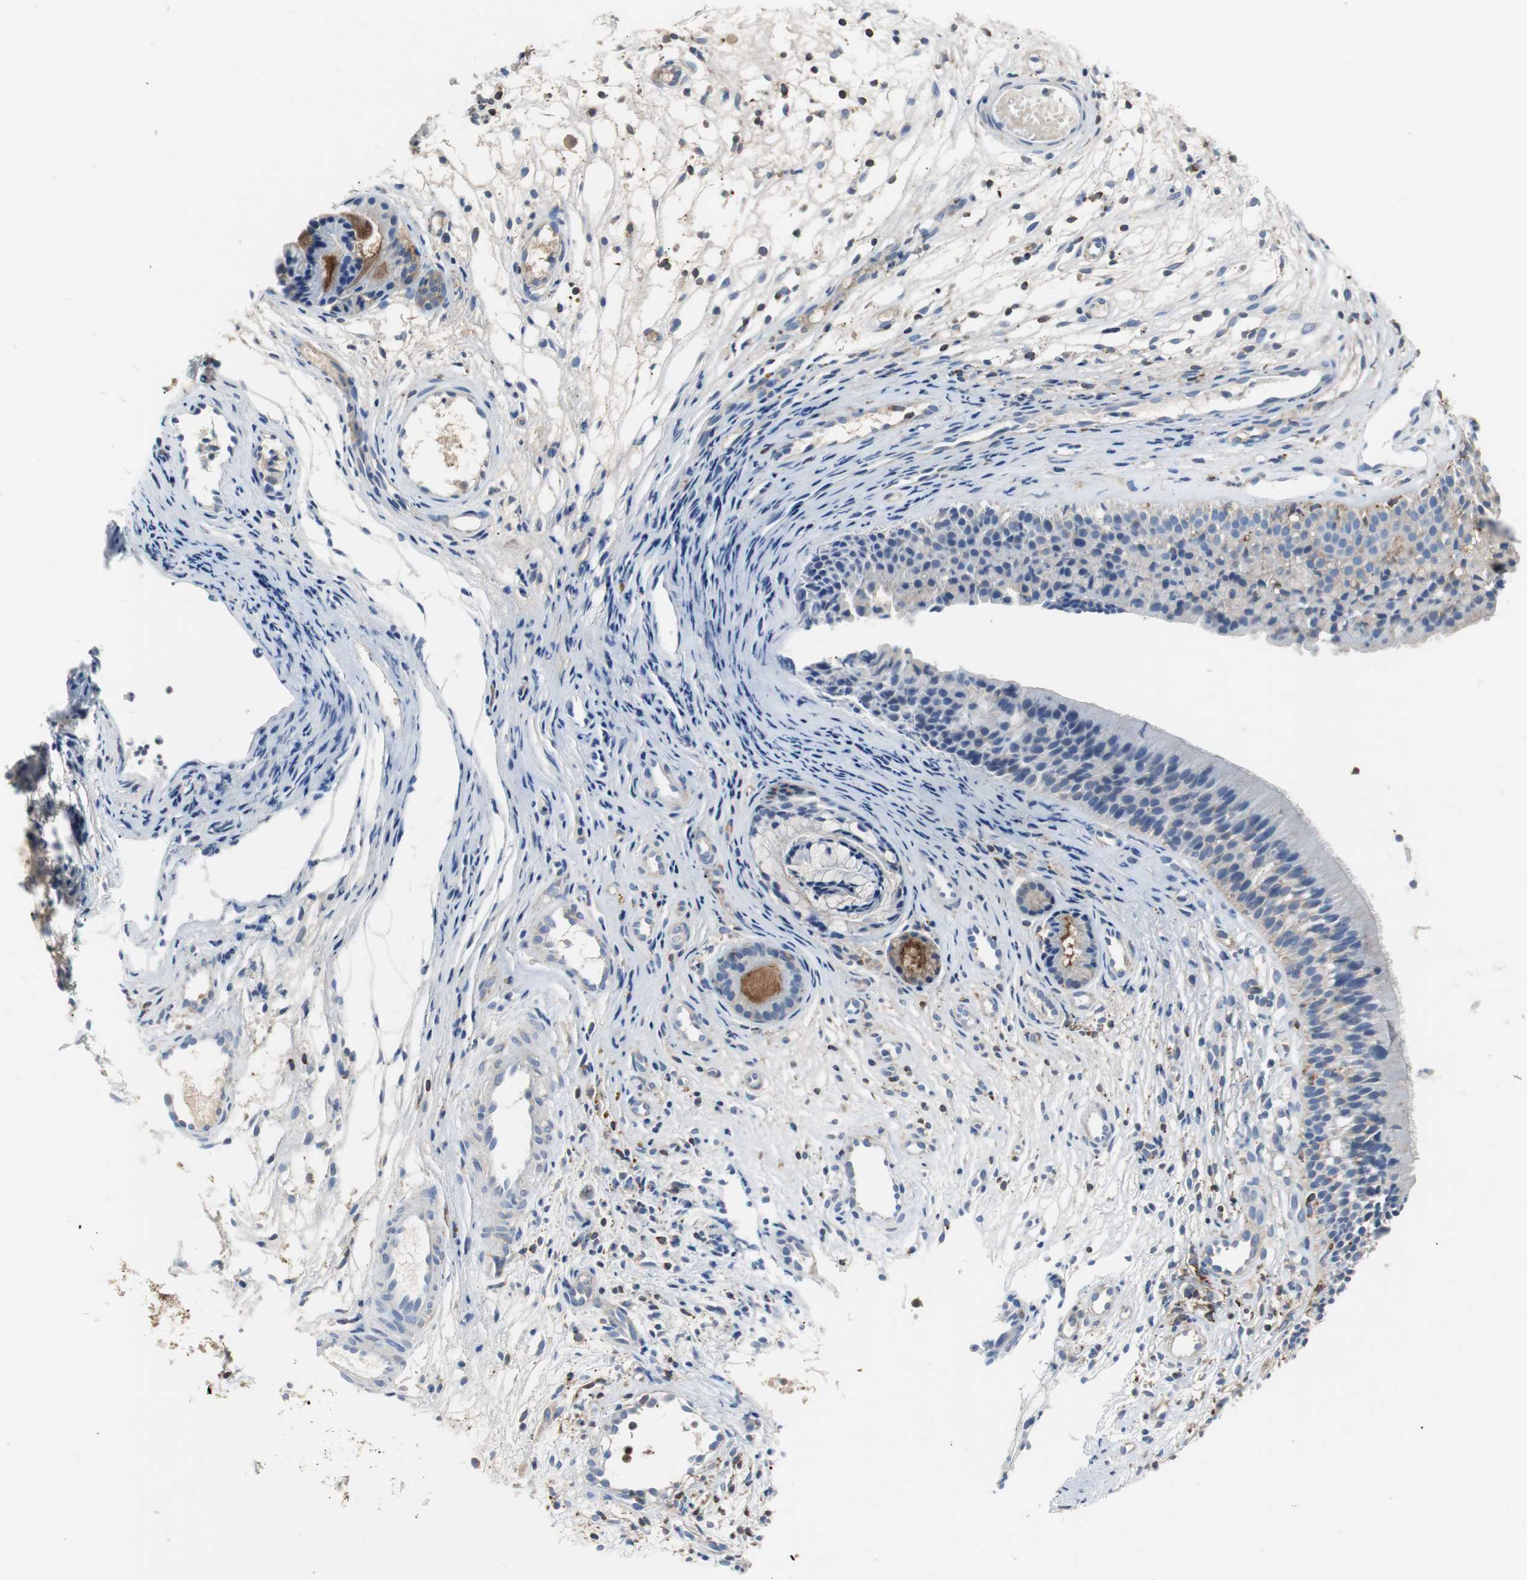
{"staining": {"intensity": "weak", "quantity": "<25%", "location": "cytoplasmic/membranous"}, "tissue": "nasopharynx", "cell_type": "Respiratory epithelial cells", "image_type": "normal", "snomed": [{"axis": "morphology", "description": "Normal tissue, NOS"}, {"axis": "topography", "description": "Nasopharynx"}], "caption": "An immunohistochemistry (IHC) image of benign nasopharynx is shown. There is no staining in respiratory epithelial cells of nasopharynx.", "gene": "TSC22D4", "patient": {"sex": "female", "age": 54}}